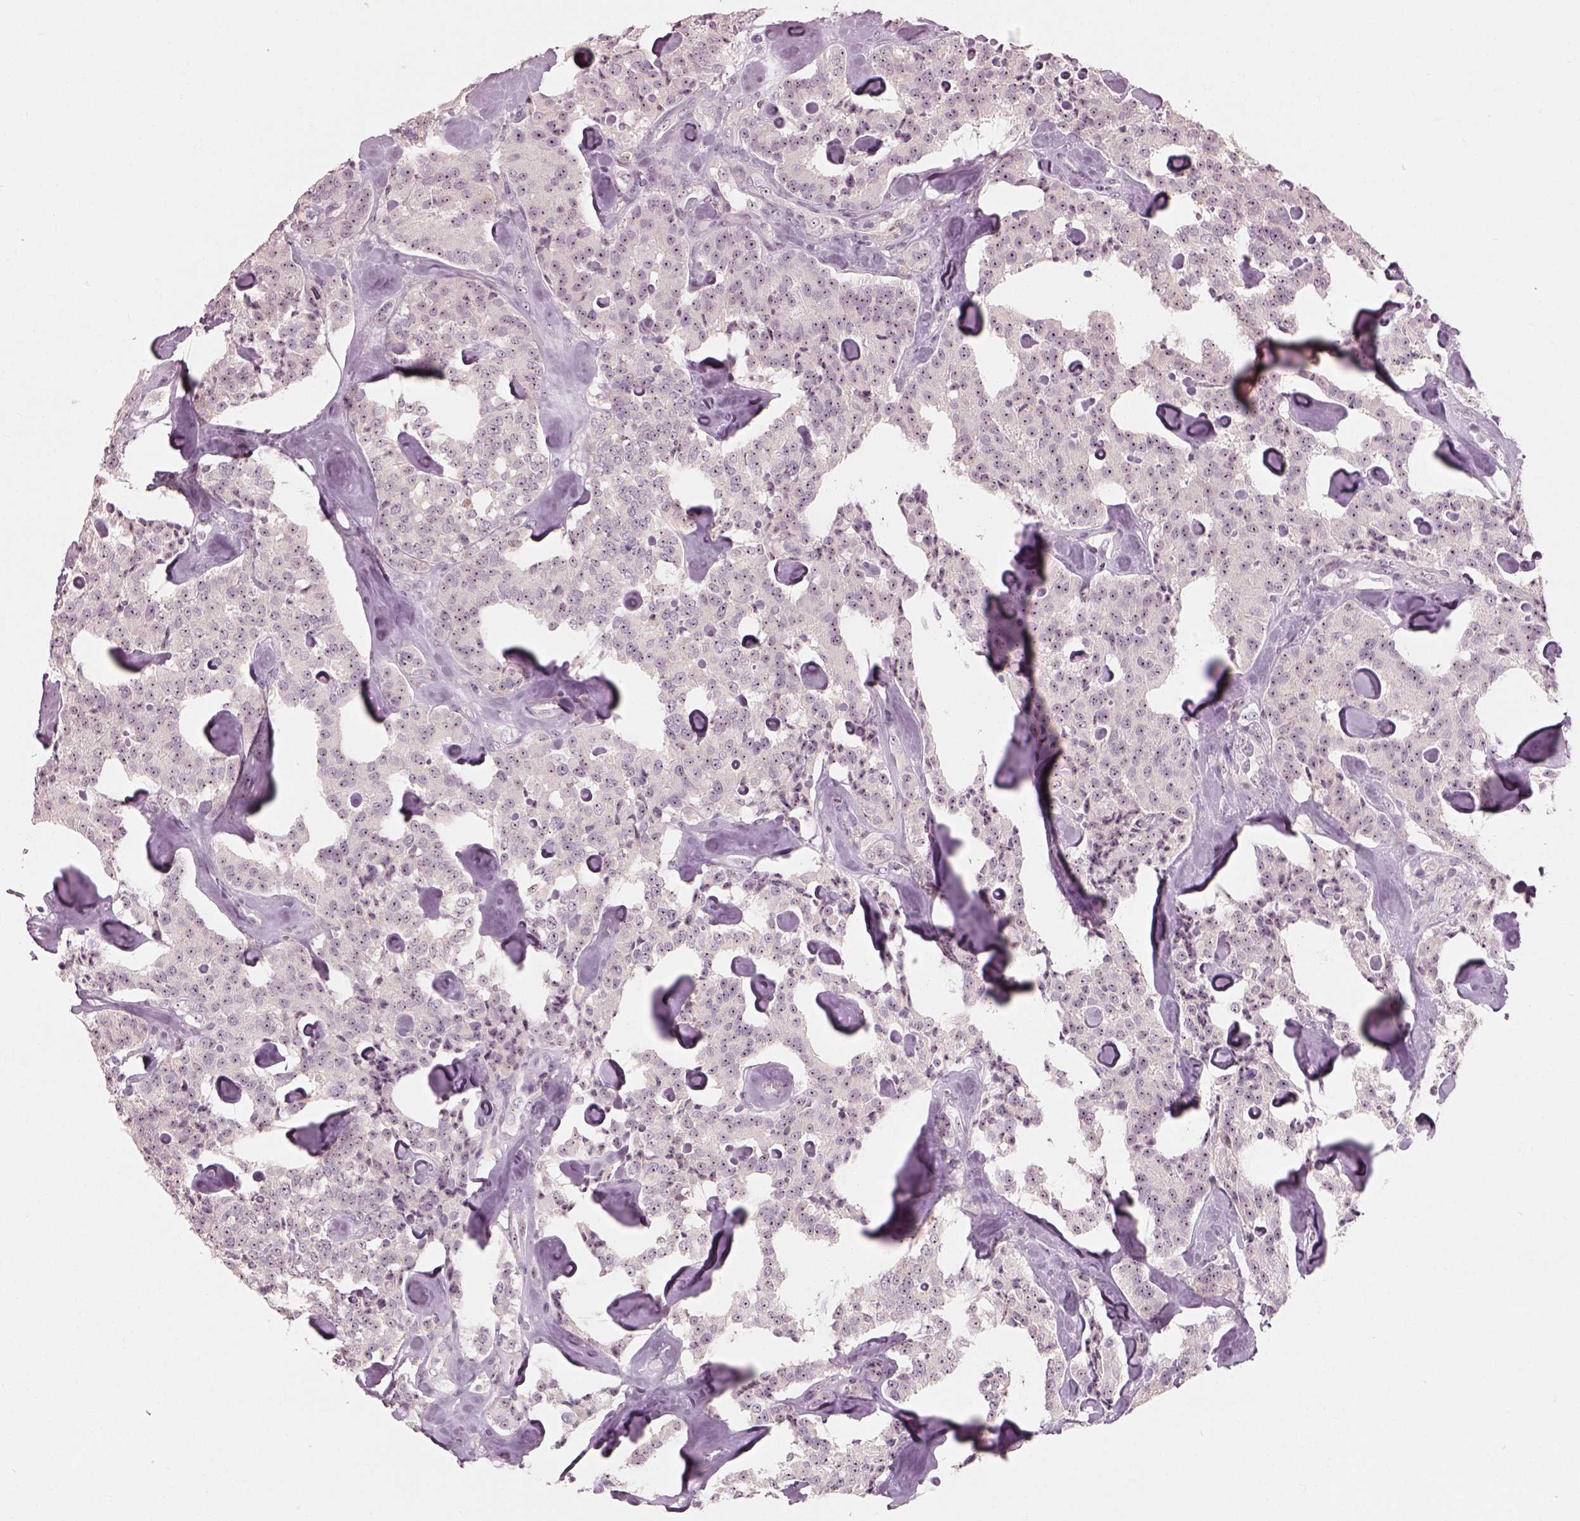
{"staining": {"intensity": "weak", "quantity": "25%-75%", "location": "nuclear"}, "tissue": "carcinoid", "cell_type": "Tumor cells", "image_type": "cancer", "snomed": [{"axis": "morphology", "description": "Carcinoid, malignant, NOS"}, {"axis": "topography", "description": "Pancreas"}], "caption": "Tumor cells show weak nuclear expression in about 25%-75% of cells in carcinoid (malignant).", "gene": "CDS1", "patient": {"sex": "male", "age": 41}}